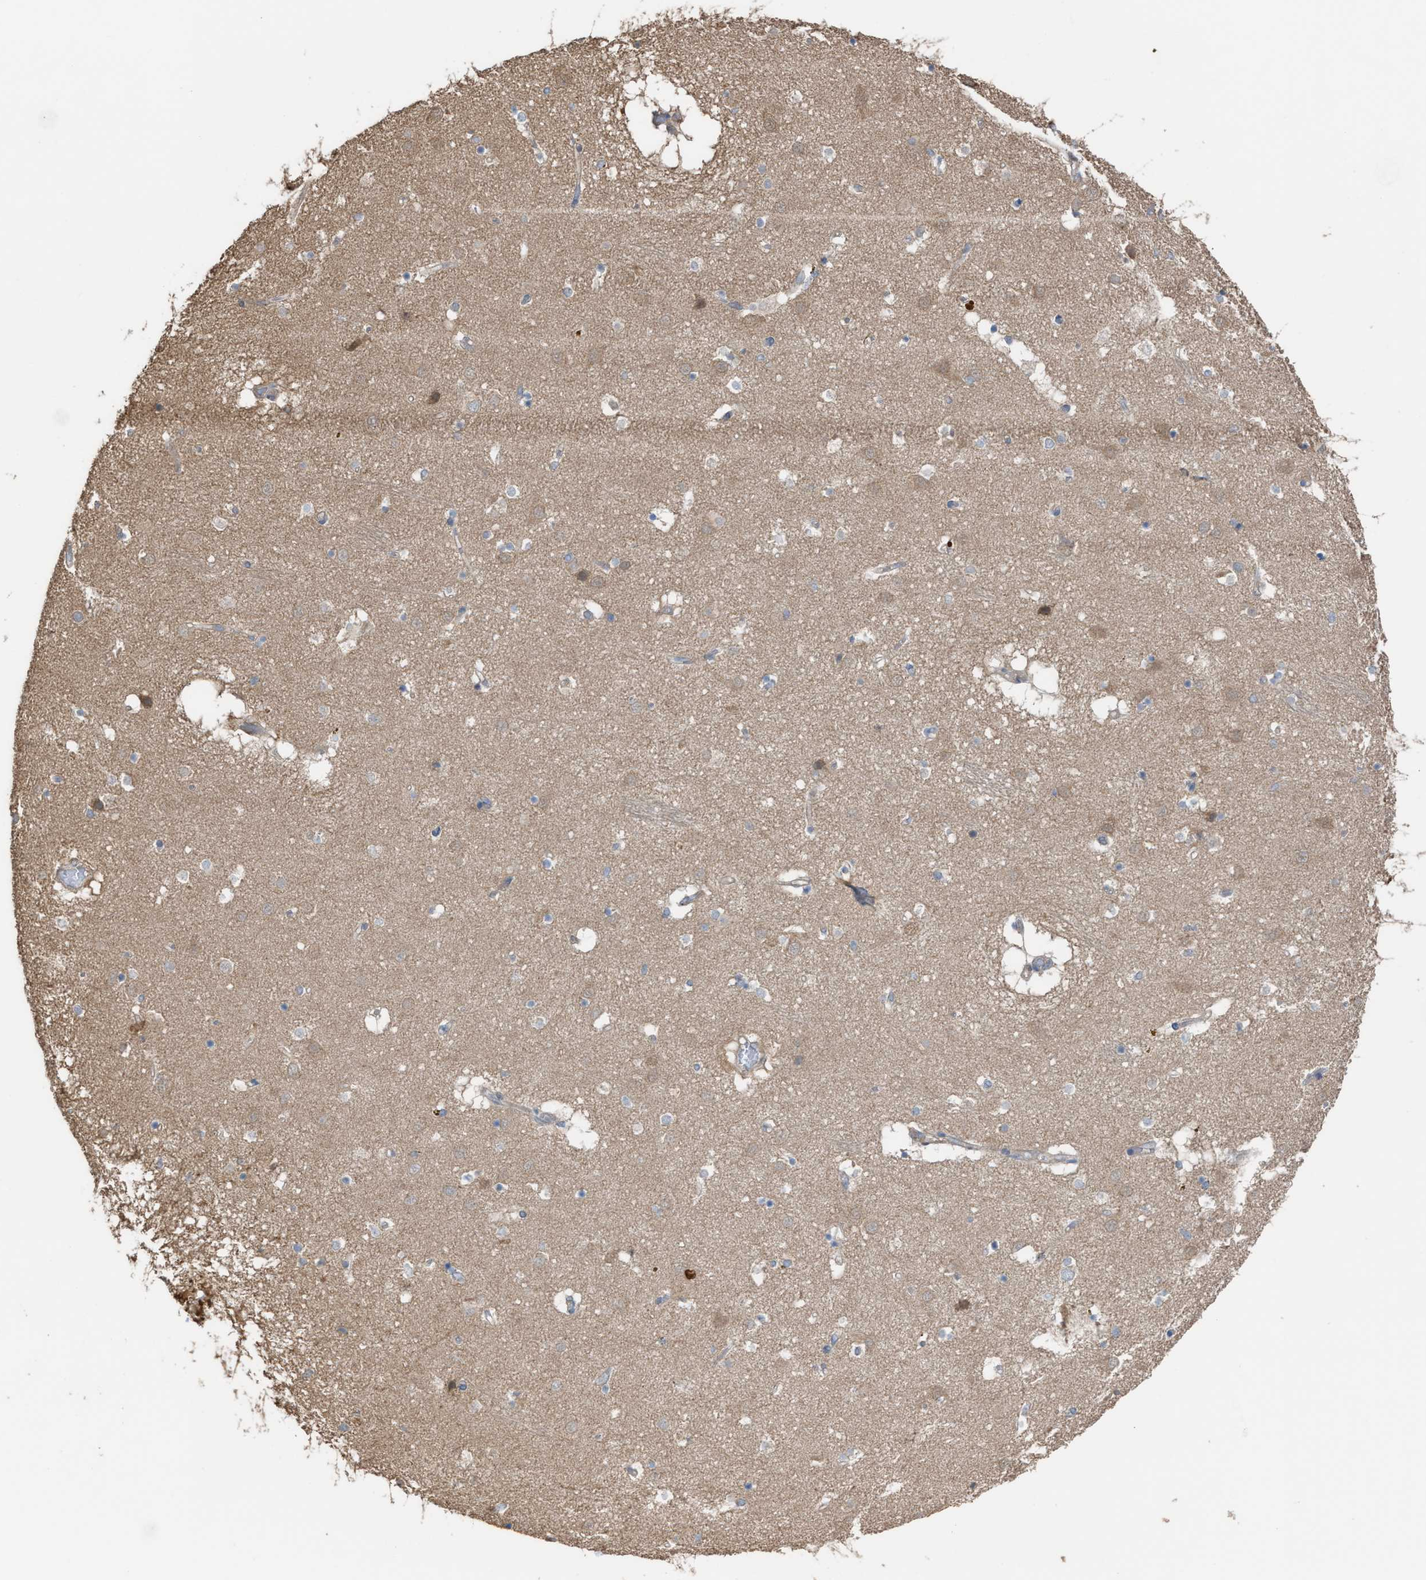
{"staining": {"intensity": "weak", "quantity": "<25%", "location": "cytoplasmic/membranous"}, "tissue": "caudate", "cell_type": "Glial cells", "image_type": "normal", "snomed": [{"axis": "morphology", "description": "Normal tissue, NOS"}, {"axis": "topography", "description": "Lateral ventricle wall"}], "caption": "Immunohistochemistry of unremarkable caudate reveals no staining in glial cells. Brightfield microscopy of immunohistochemistry (IHC) stained with DAB (3,3'-diaminobenzidine) (brown) and hematoxylin (blue), captured at high magnification.", "gene": "NQO2", "patient": {"sex": "male", "age": 70}}